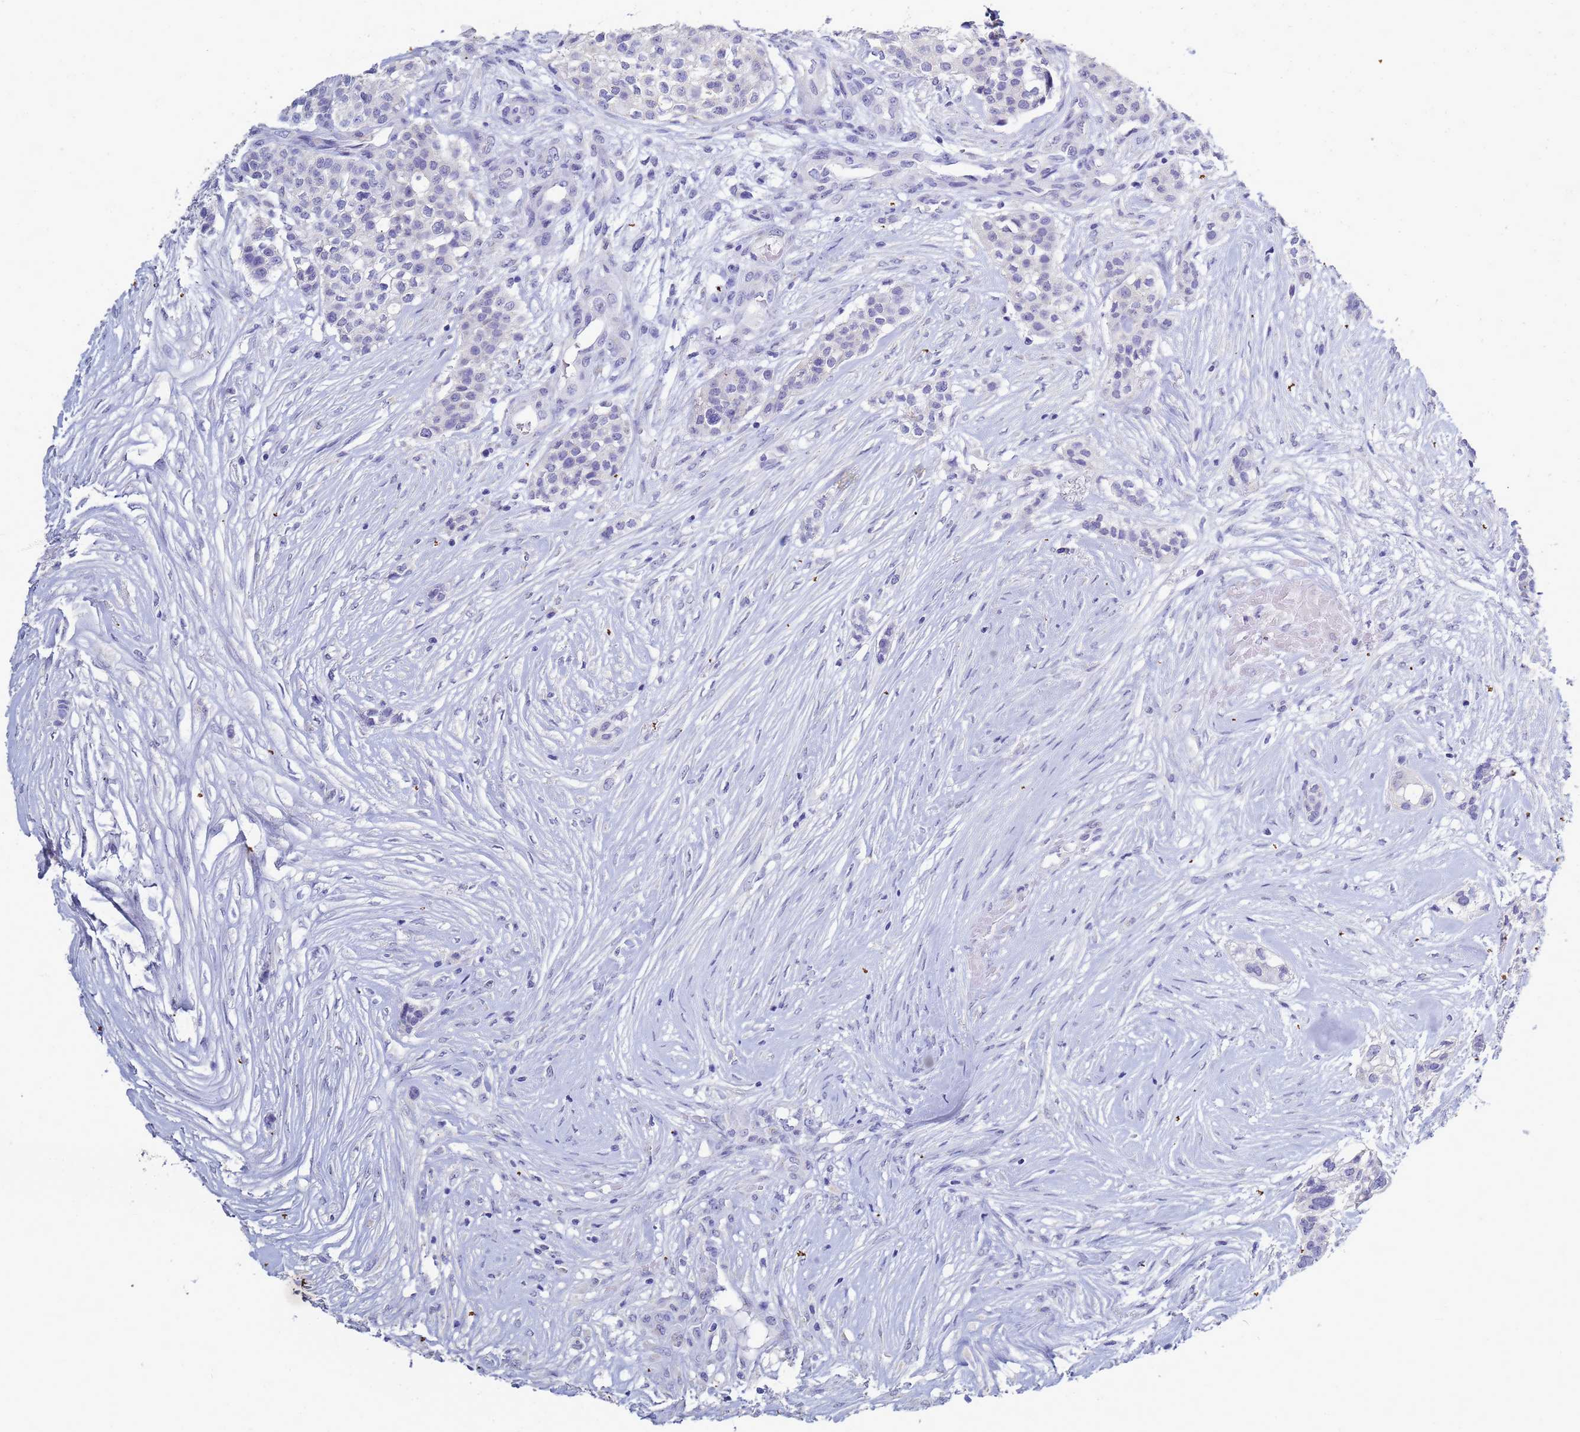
{"staining": {"intensity": "negative", "quantity": "none", "location": "none"}, "tissue": "head and neck cancer", "cell_type": "Tumor cells", "image_type": "cancer", "snomed": [{"axis": "morphology", "description": "Adenocarcinoma, NOS"}, {"axis": "topography", "description": "Head-Neck"}], "caption": "Tumor cells are negative for brown protein staining in adenocarcinoma (head and neck).", "gene": "B3GNT8", "patient": {"sex": "male", "age": 81}}